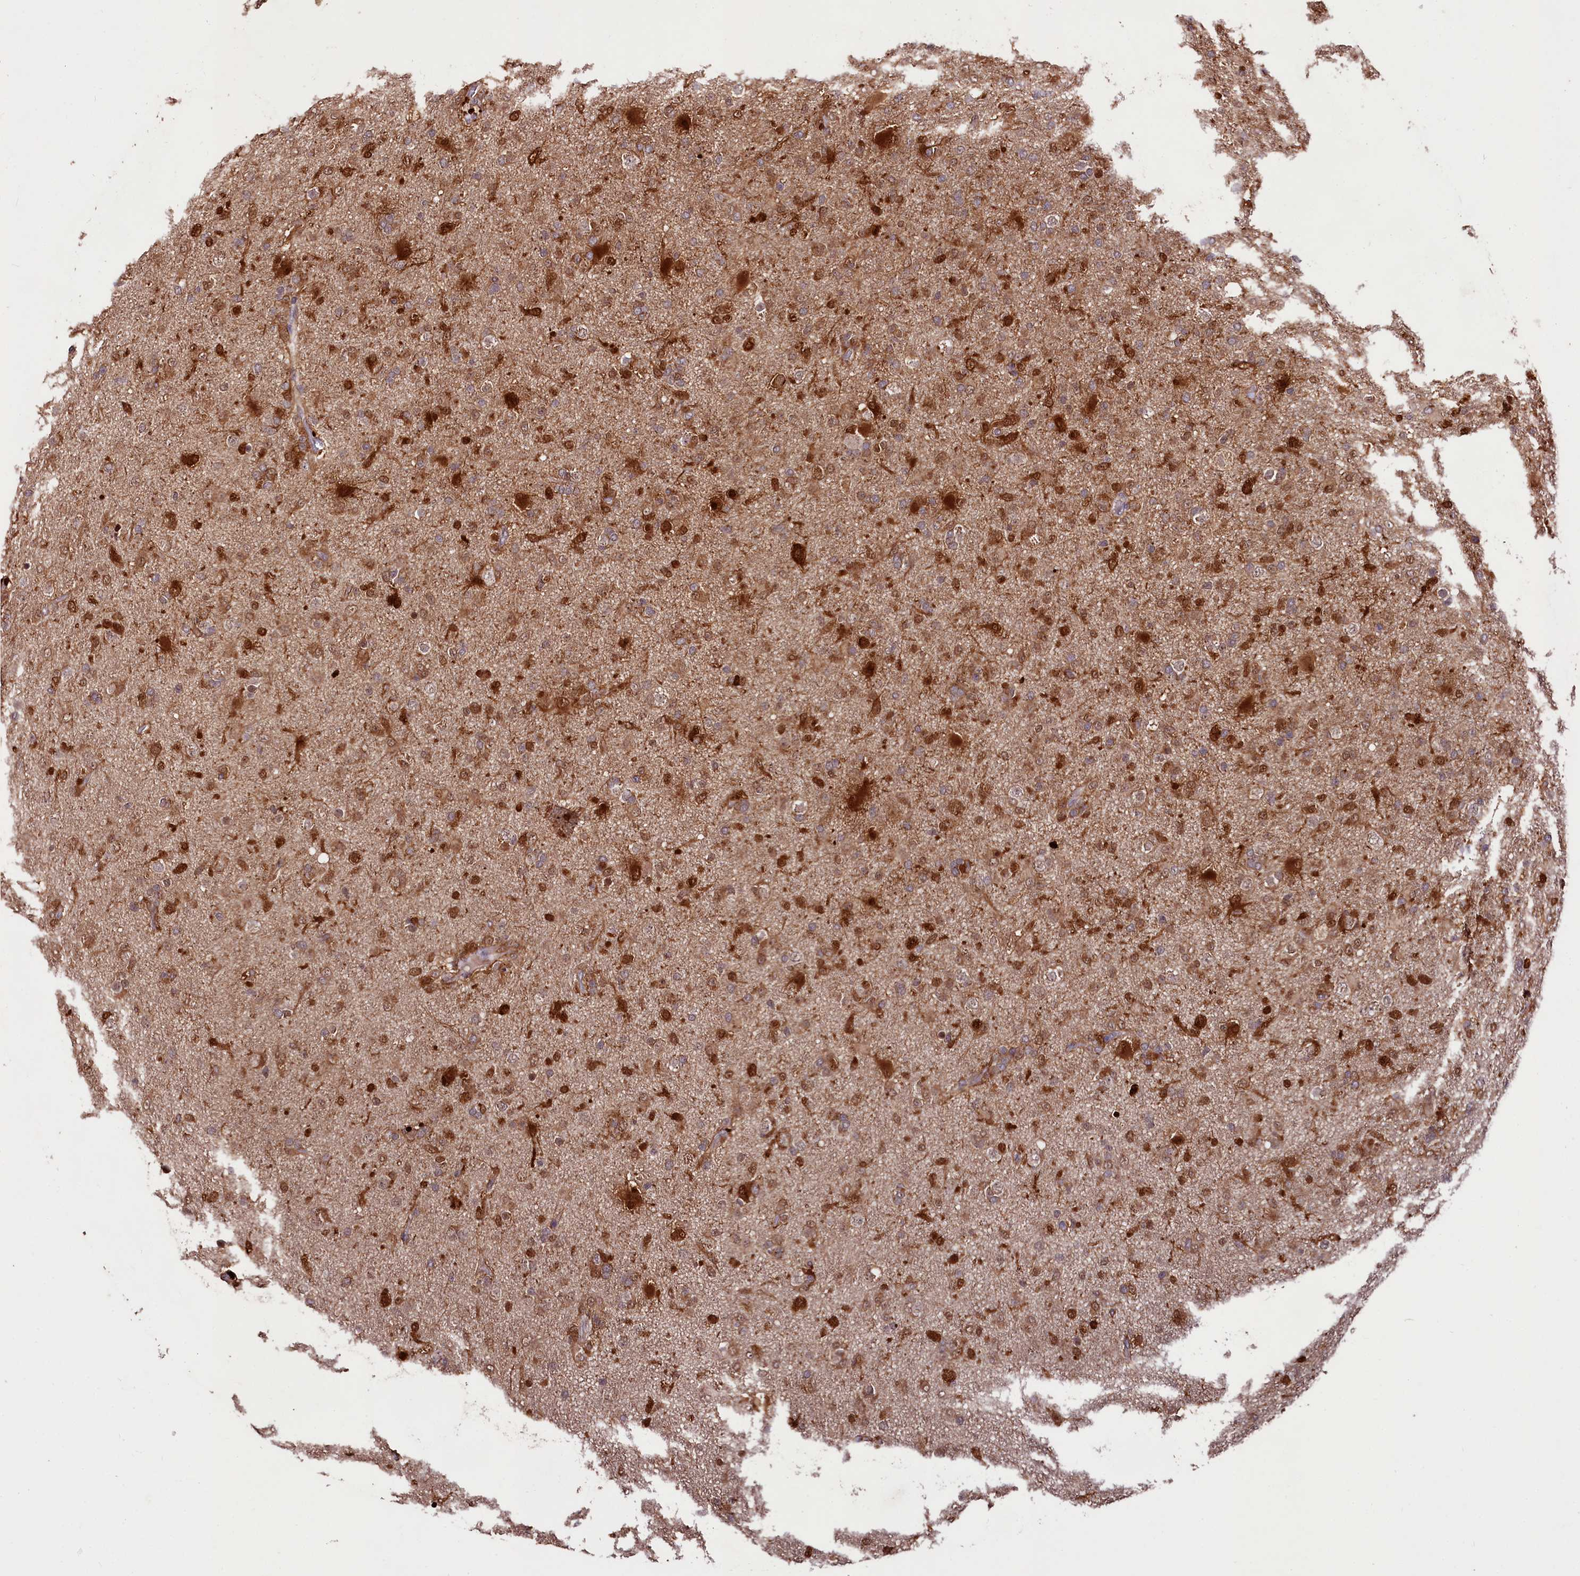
{"staining": {"intensity": "moderate", "quantity": ">75%", "location": "cytoplasmic/membranous"}, "tissue": "glioma", "cell_type": "Tumor cells", "image_type": "cancer", "snomed": [{"axis": "morphology", "description": "Glioma, malignant, Low grade"}, {"axis": "topography", "description": "Brain"}], "caption": "Immunohistochemistry histopathology image of neoplastic tissue: glioma stained using immunohistochemistry demonstrates medium levels of moderate protein expression localized specifically in the cytoplasmic/membranous of tumor cells, appearing as a cytoplasmic/membranous brown color.", "gene": "KLRB1", "patient": {"sex": "male", "age": 65}}